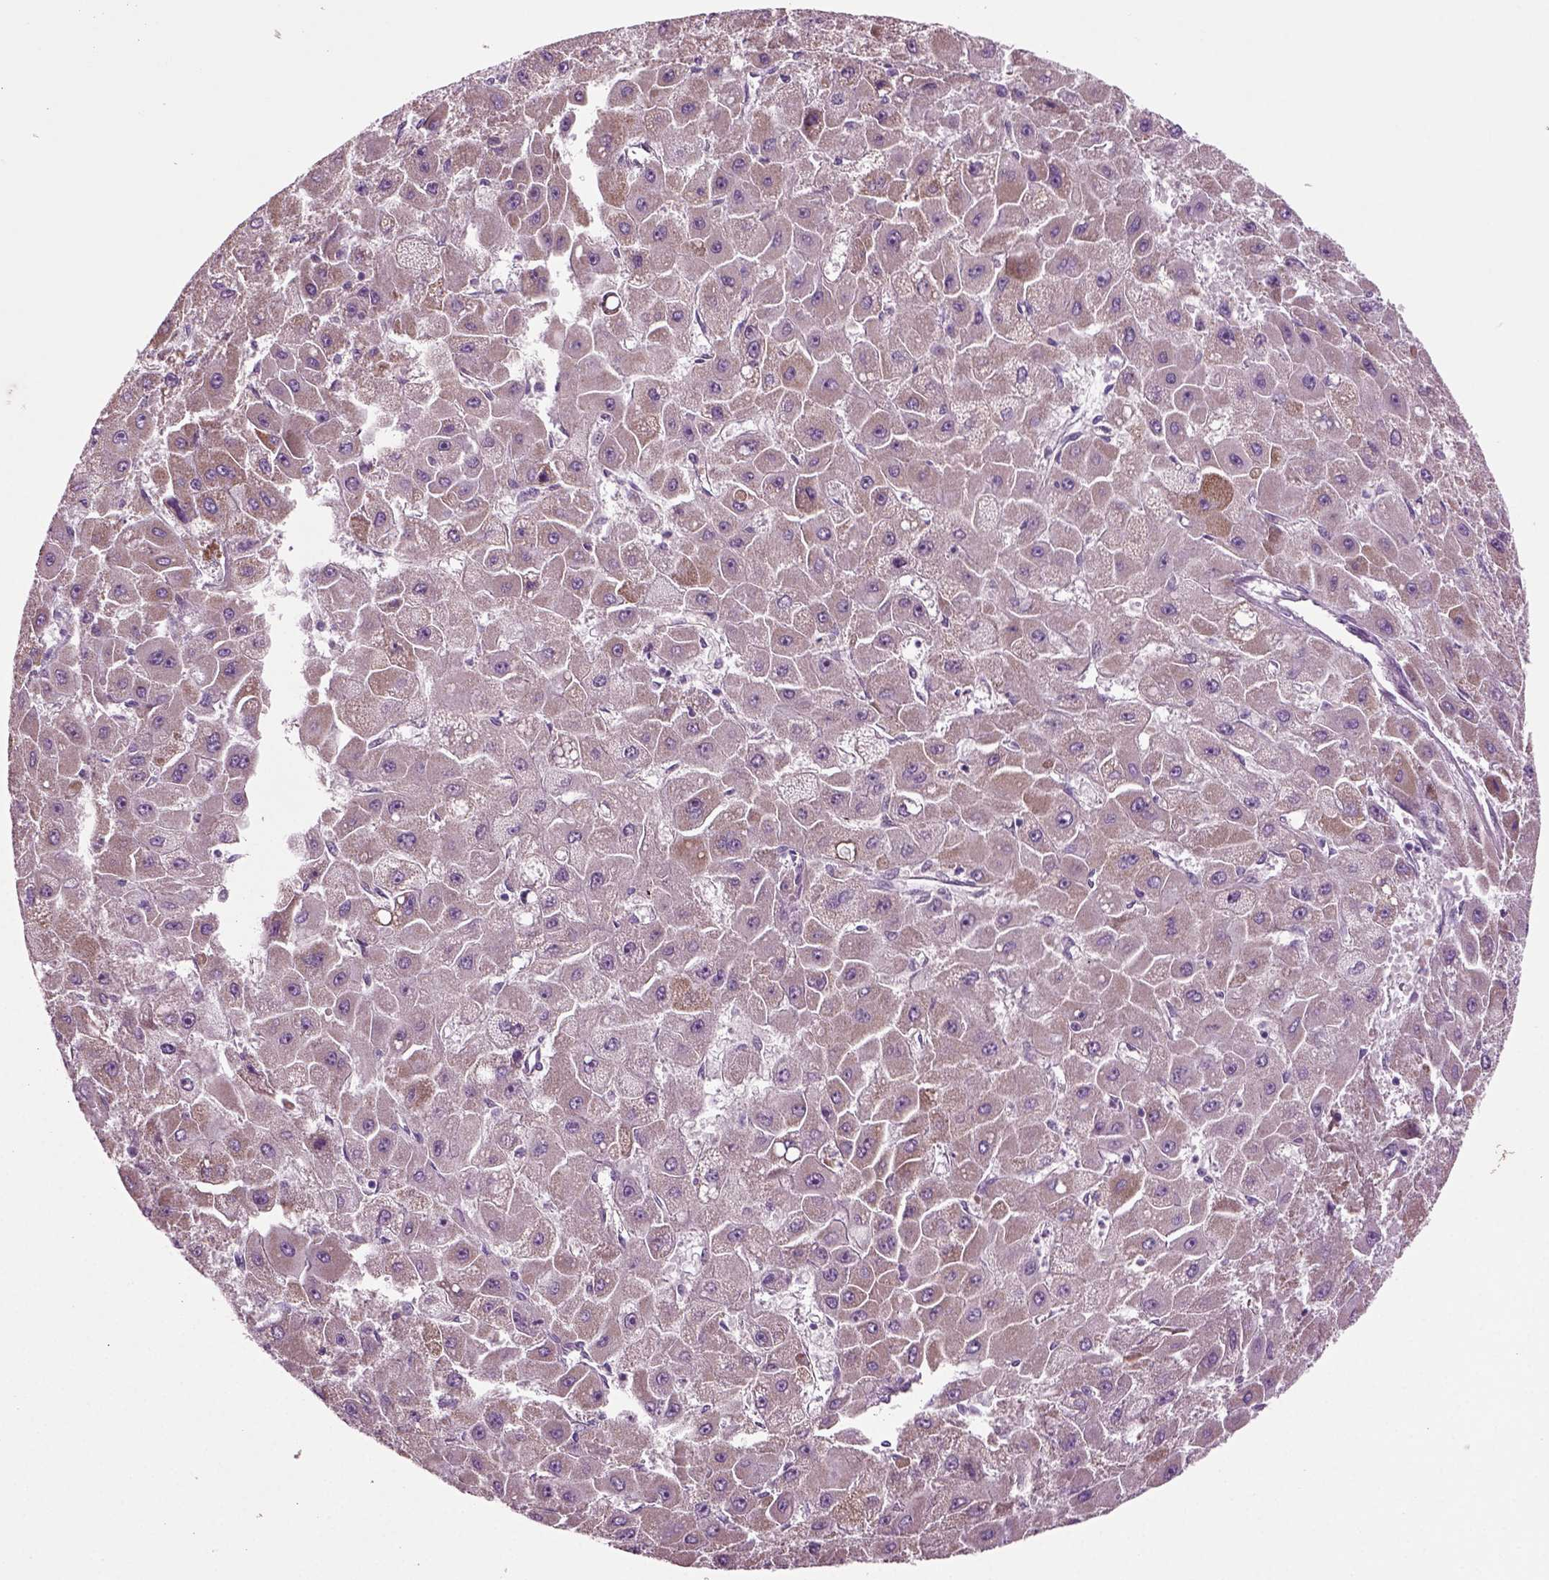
{"staining": {"intensity": "weak", "quantity": "<25%", "location": "cytoplasmic/membranous"}, "tissue": "liver cancer", "cell_type": "Tumor cells", "image_type": "cancer", "snomed": [{"axis": "morphology", "description": "Carcinoma, Hepatocellular, NOS"}, {"axis": "topography", "description": "Liver"}], "caption": "Protein analysis of liver cancer (hepatocellular carcinoma) displays no significant expression in tumor cells.", "gene": "COL9A2", "patient": {"sex": "female", "age": 25}}